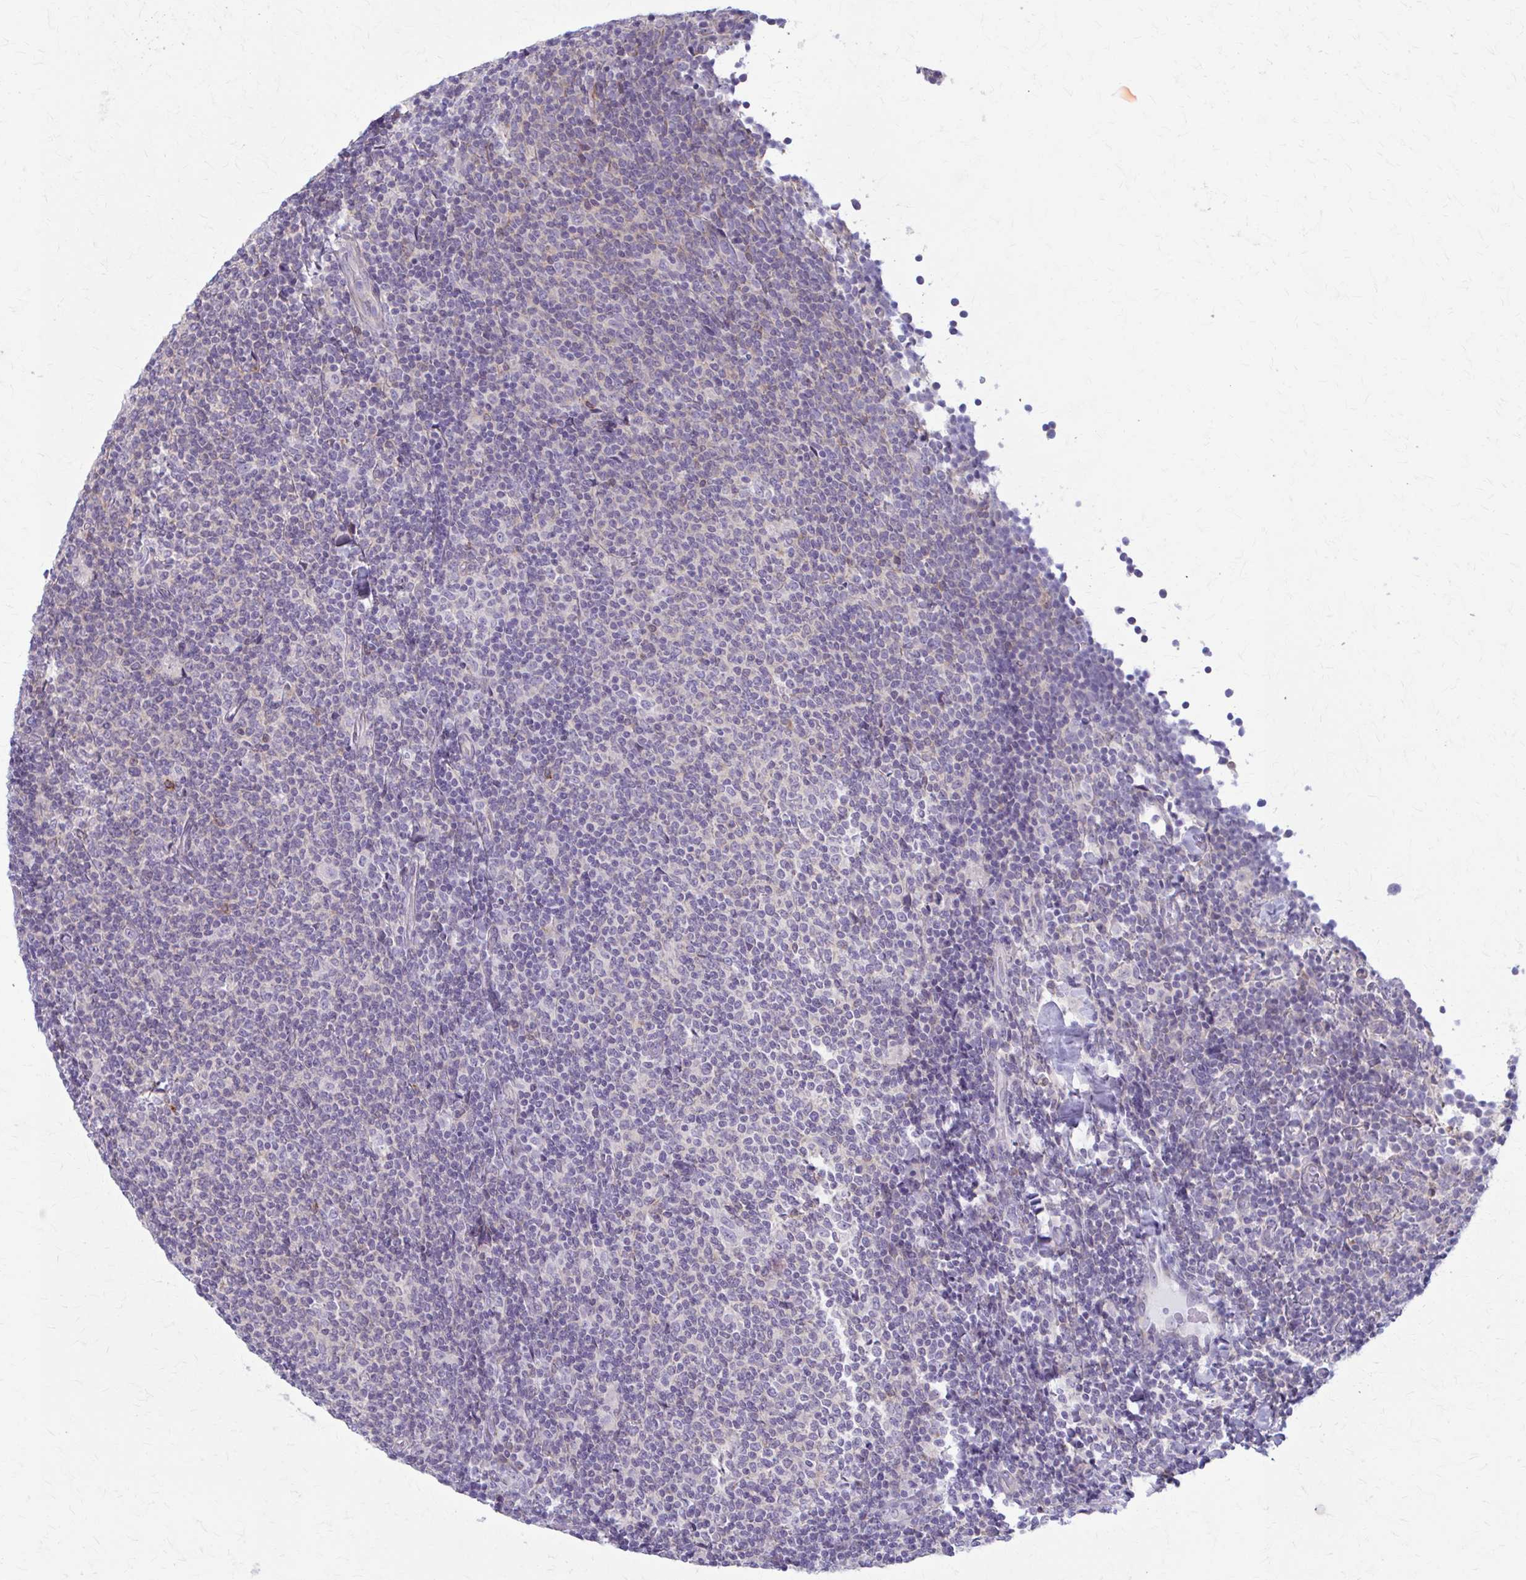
{"staining": {"intensity": "negative", "quantity": "none", "location": "none"}, "tissue": "lymphoma", "cell_type": "Tumor cells", "image_type": "cancer", "snomed": [{"axis": "morphology", "description": "Malignant lymphoma, non-Hodgkin's type, Low grade"}, {"axis": "topography", "description": "Lymph node"}], "caption": "There is no significant positivity in tumor cells of lymphoma.", "gene": "PRKRA", "patient": {"sex": "male", "age": 52}}